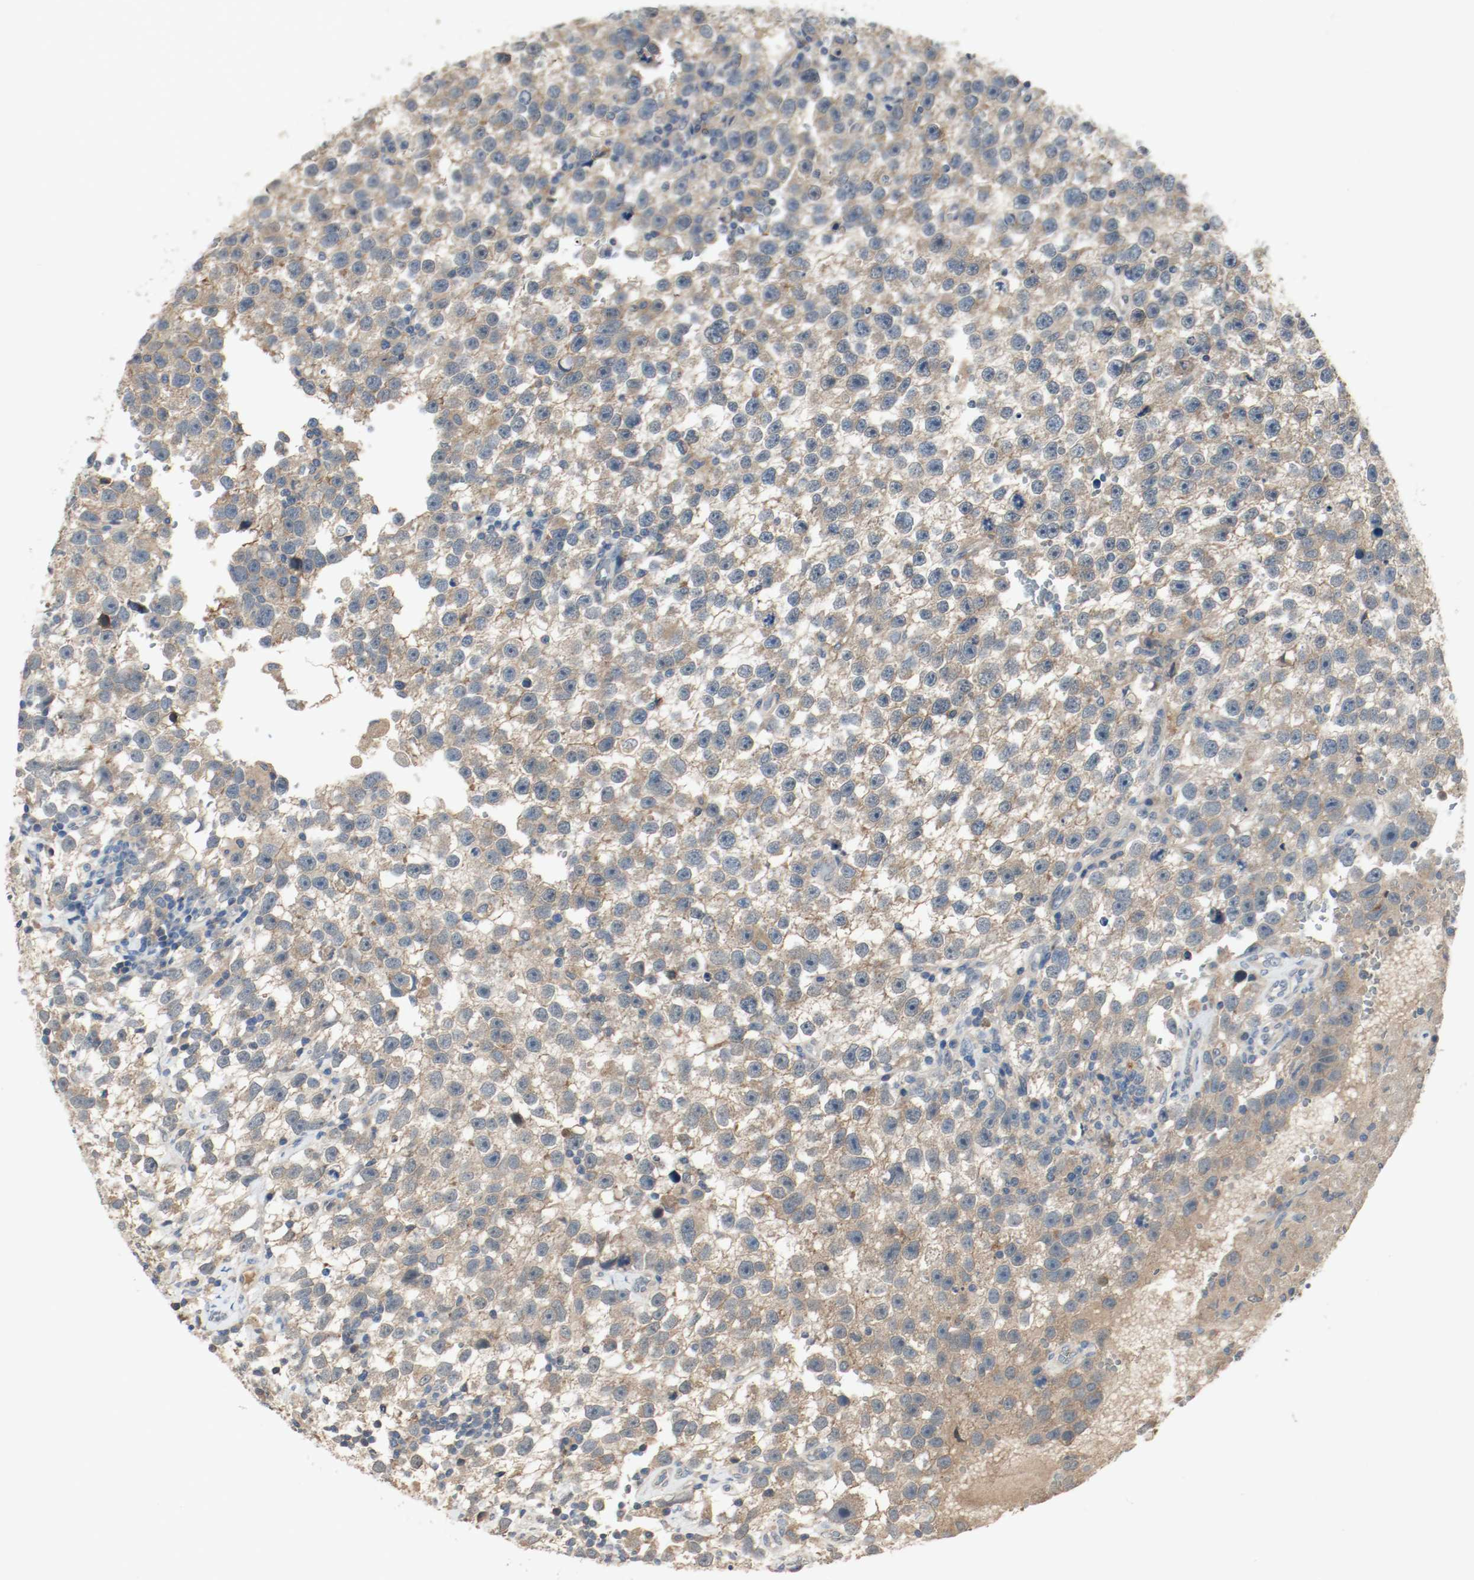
{"staining": {"intensity": "moderate", "quantity": ">75%", "location": "cytoplasmic/membranous"}, "tissue": "testis cancer", "cell_type": "Tumor cells", "image_type": "cancer", "snomed": [{"axis": "morphology", "description": "Seminoma, NOS"}, {"axis": "topography", "description": "Testis"}], "caption": "Testis cancer (seminoma) tissue reveals moderate cytoplasmic/membranous expression in about >75% of tumor cells, visualized by immunohistochemistry.", "gene": "MELTF", "patient": {"sex": "male", "age": 33}}